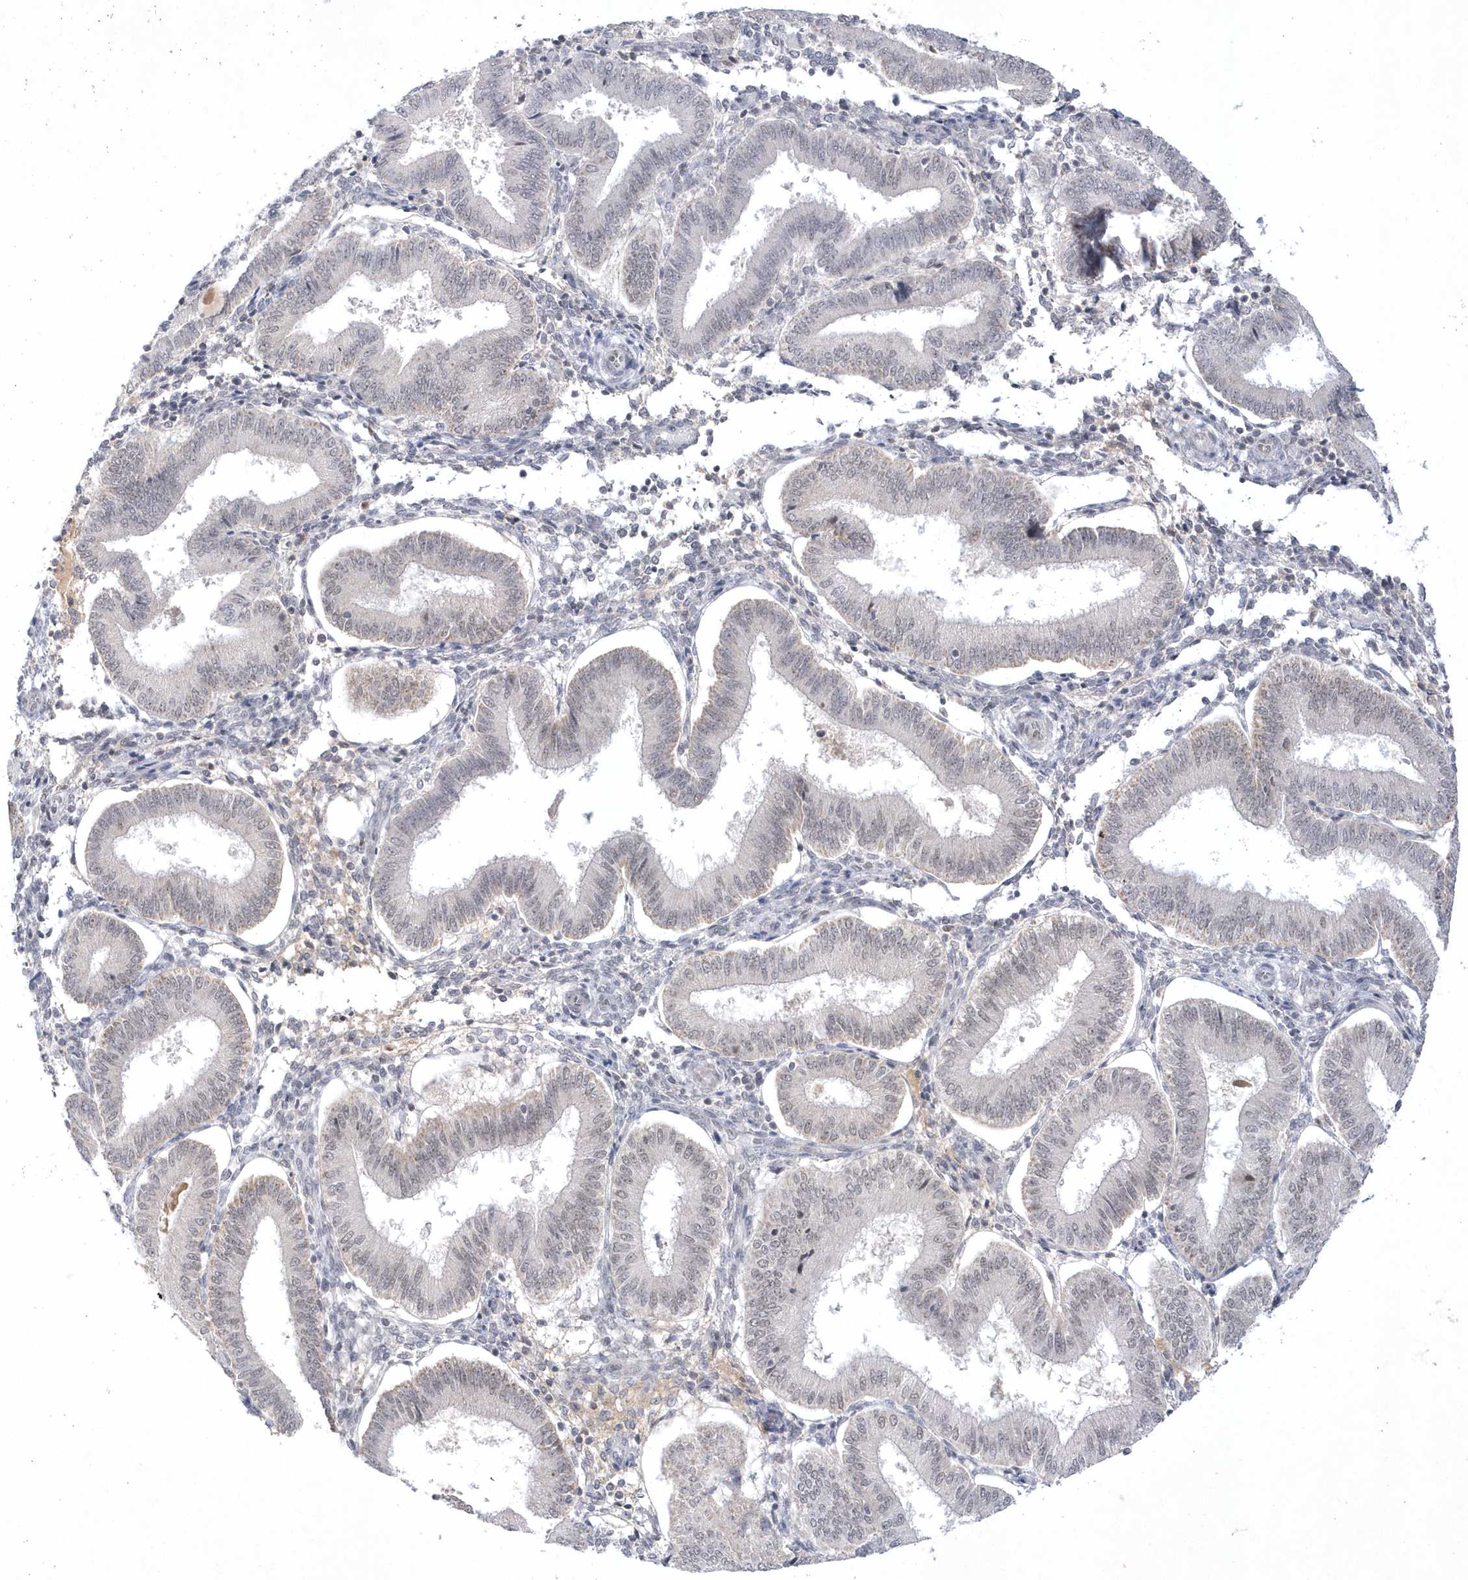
{"staining": {"intensity": "negative", "quantity": "none", "location": "none"}, "tissue": "endometrium", "cell_type": "Cells in endometrial stroma", "image_type": "normal", "snomed": [{"axis": "morphology", "description": "Normal tissue, NOS"}, {"axis": "topography", "description": "Endometrium"}], "caption": "This is an IHC image of unremarkable endometrium. There is no positivity in cells in endometrial stroma.", "gene": "CPSF3", "patient": {"sex": "female", "age": 39}}